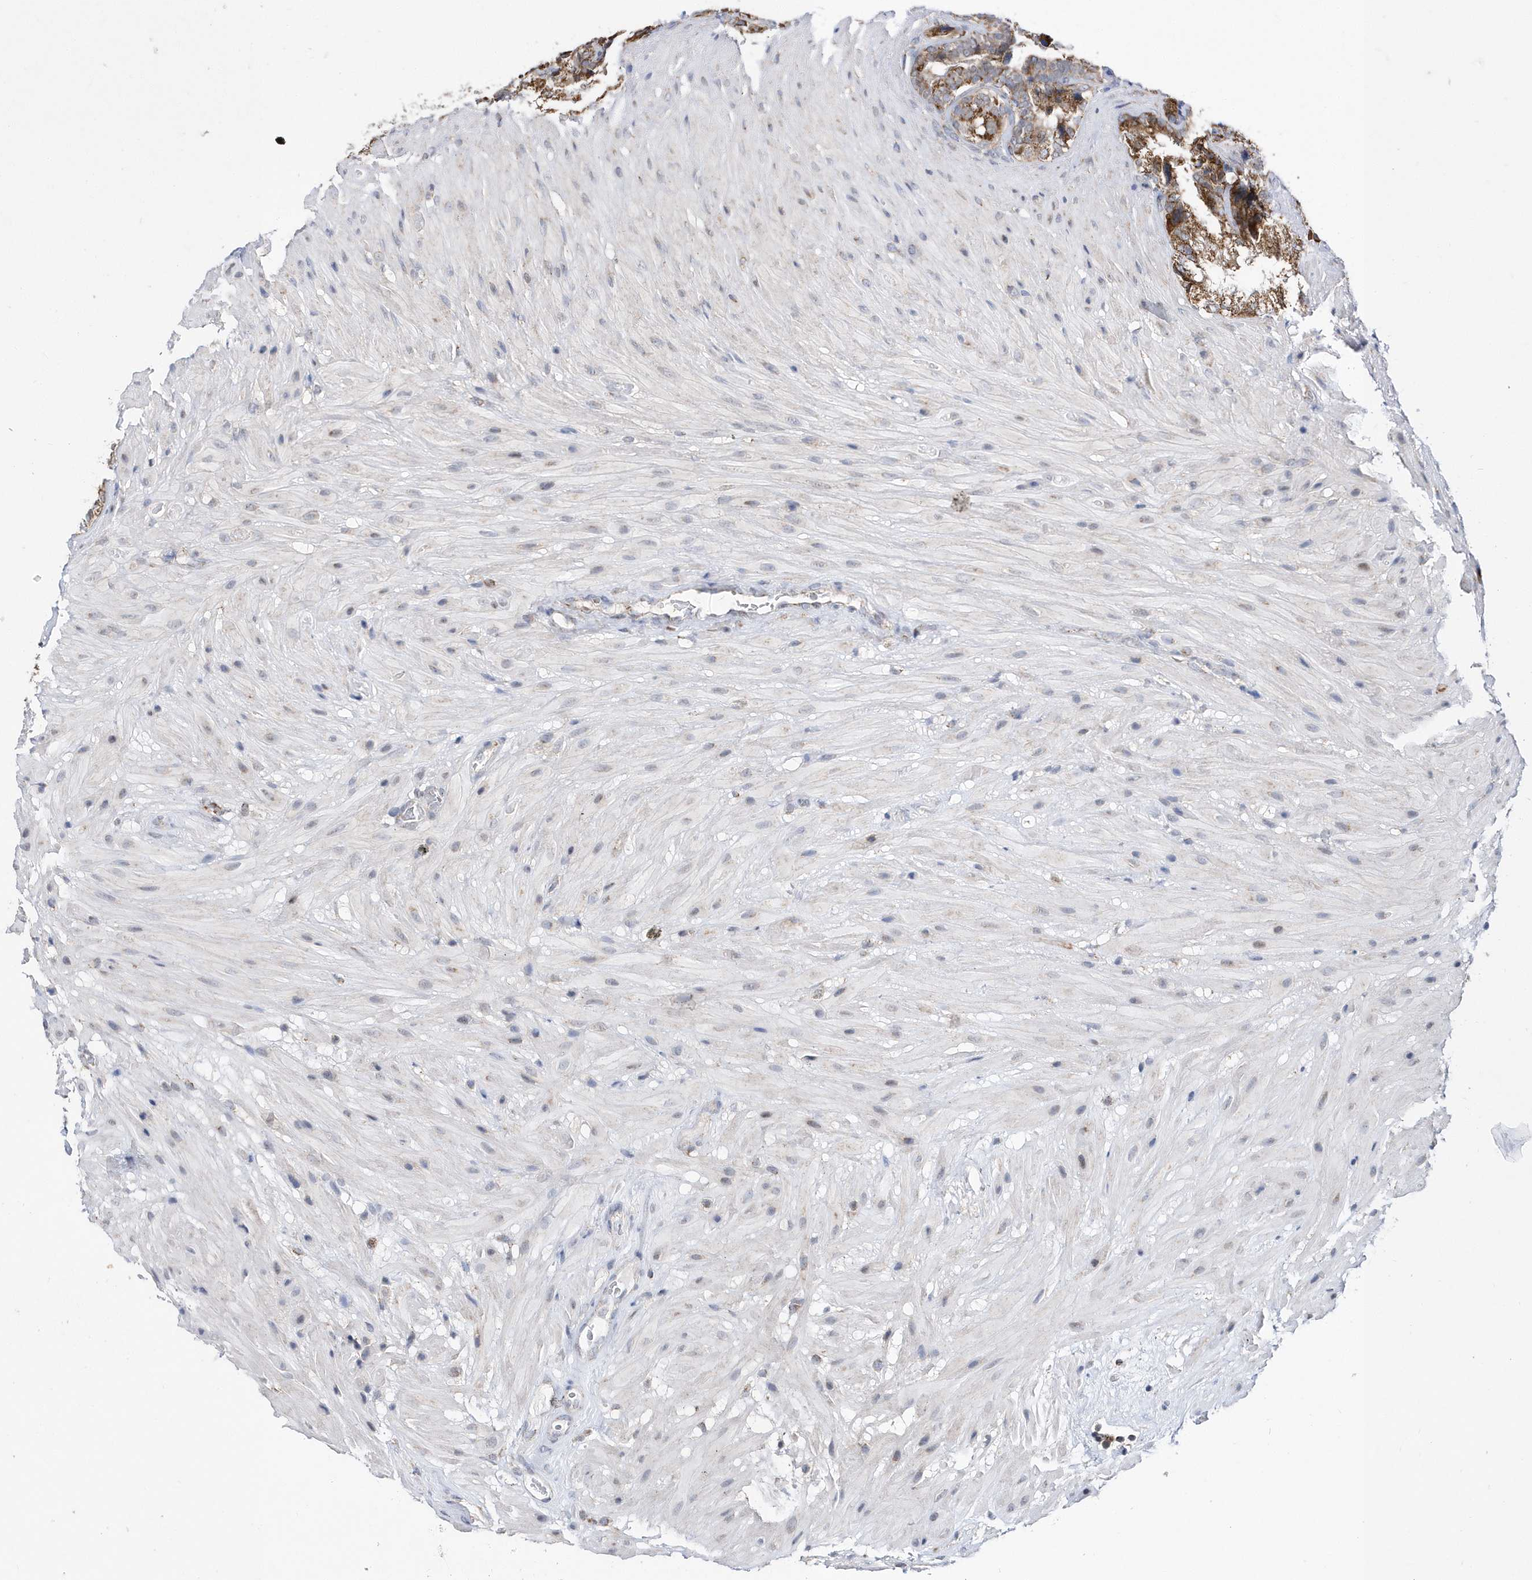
{"staining": {"intensity": "moderate", "quantity": ">75%", "location": "cytoplasmic/membranous"}, "tissue": "seminal vesicle", "cell_type": "Glandular cells", "image_type": "normal", "snomed": [{"axis": "morphology", "description": "Normal tissue, NOS"}, {"axis": "topography", "description": "Seminal veicle"}, {"axis": "topography", "description": "Peripheral nerve tissue"}], "caption": "Immunohistochemical staining of normal seminal vesicle displays medium levels of moderate cytoplasmic/membranous expression in about >75% of glandular cells. Ihc stains the protein of interest in brown and the nuclei are stained blue.", "gene": "SPATA5", "patient": {"sex": "male", "age": 63}}